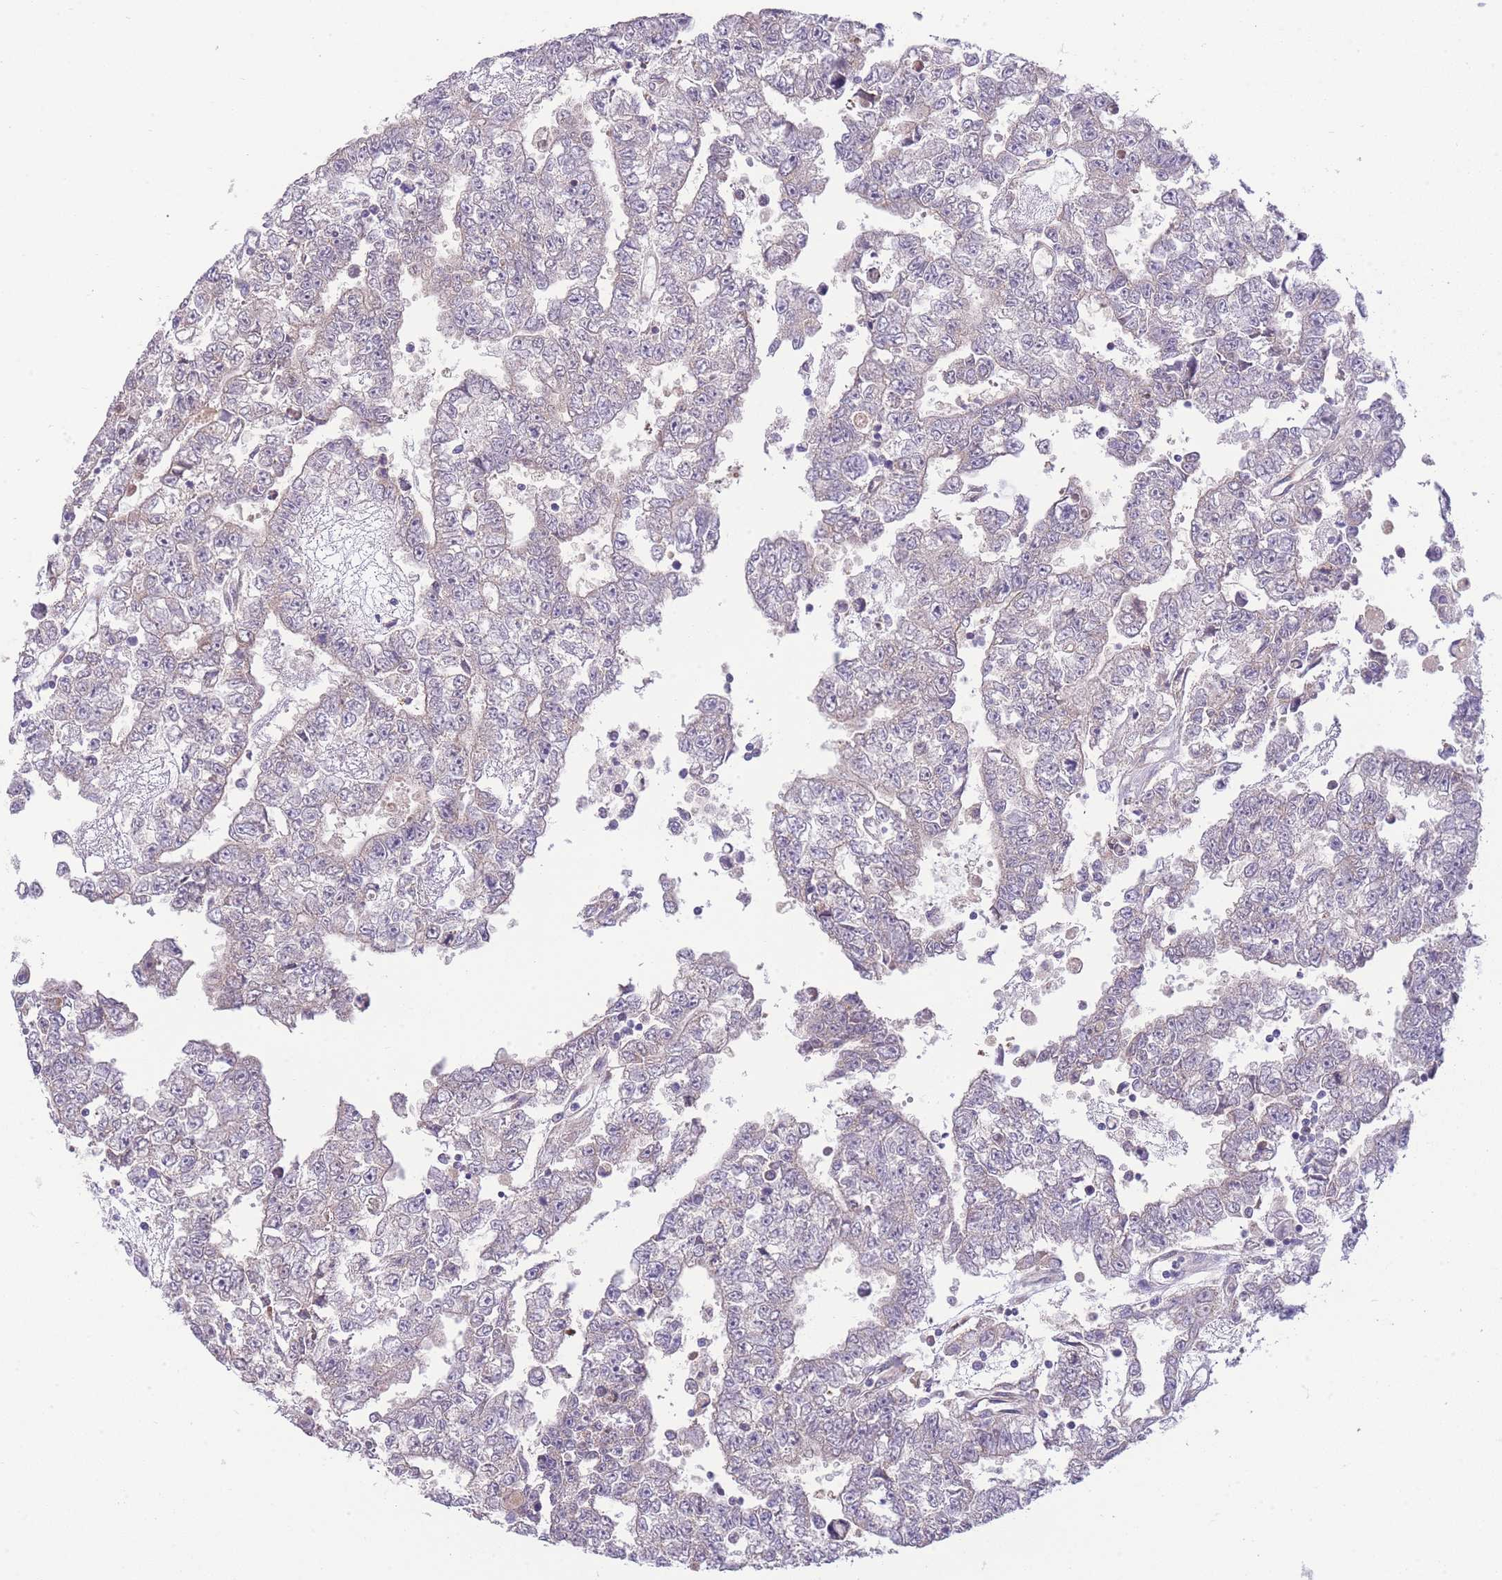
{"staining": {"intensity": "weak", "quantity": "<25%", "location": "cytoplasmic/membranous"}, "tissue": "testis cancer", "cell_type": "Tumor cells", "image_type": "cancer", "snomed": [{"axis": "morphology", "description": "Carcinoma, Embryonal, NOS"}, {"axis": "topography", "description": "Testis"}], "caption": "Immunohistochemical staining of testis cancer (embryonal carcinoma) displays no significant expression in tumor cells.", "gene": "BEX1", "patient": {"sex": "male", "age": 25}}